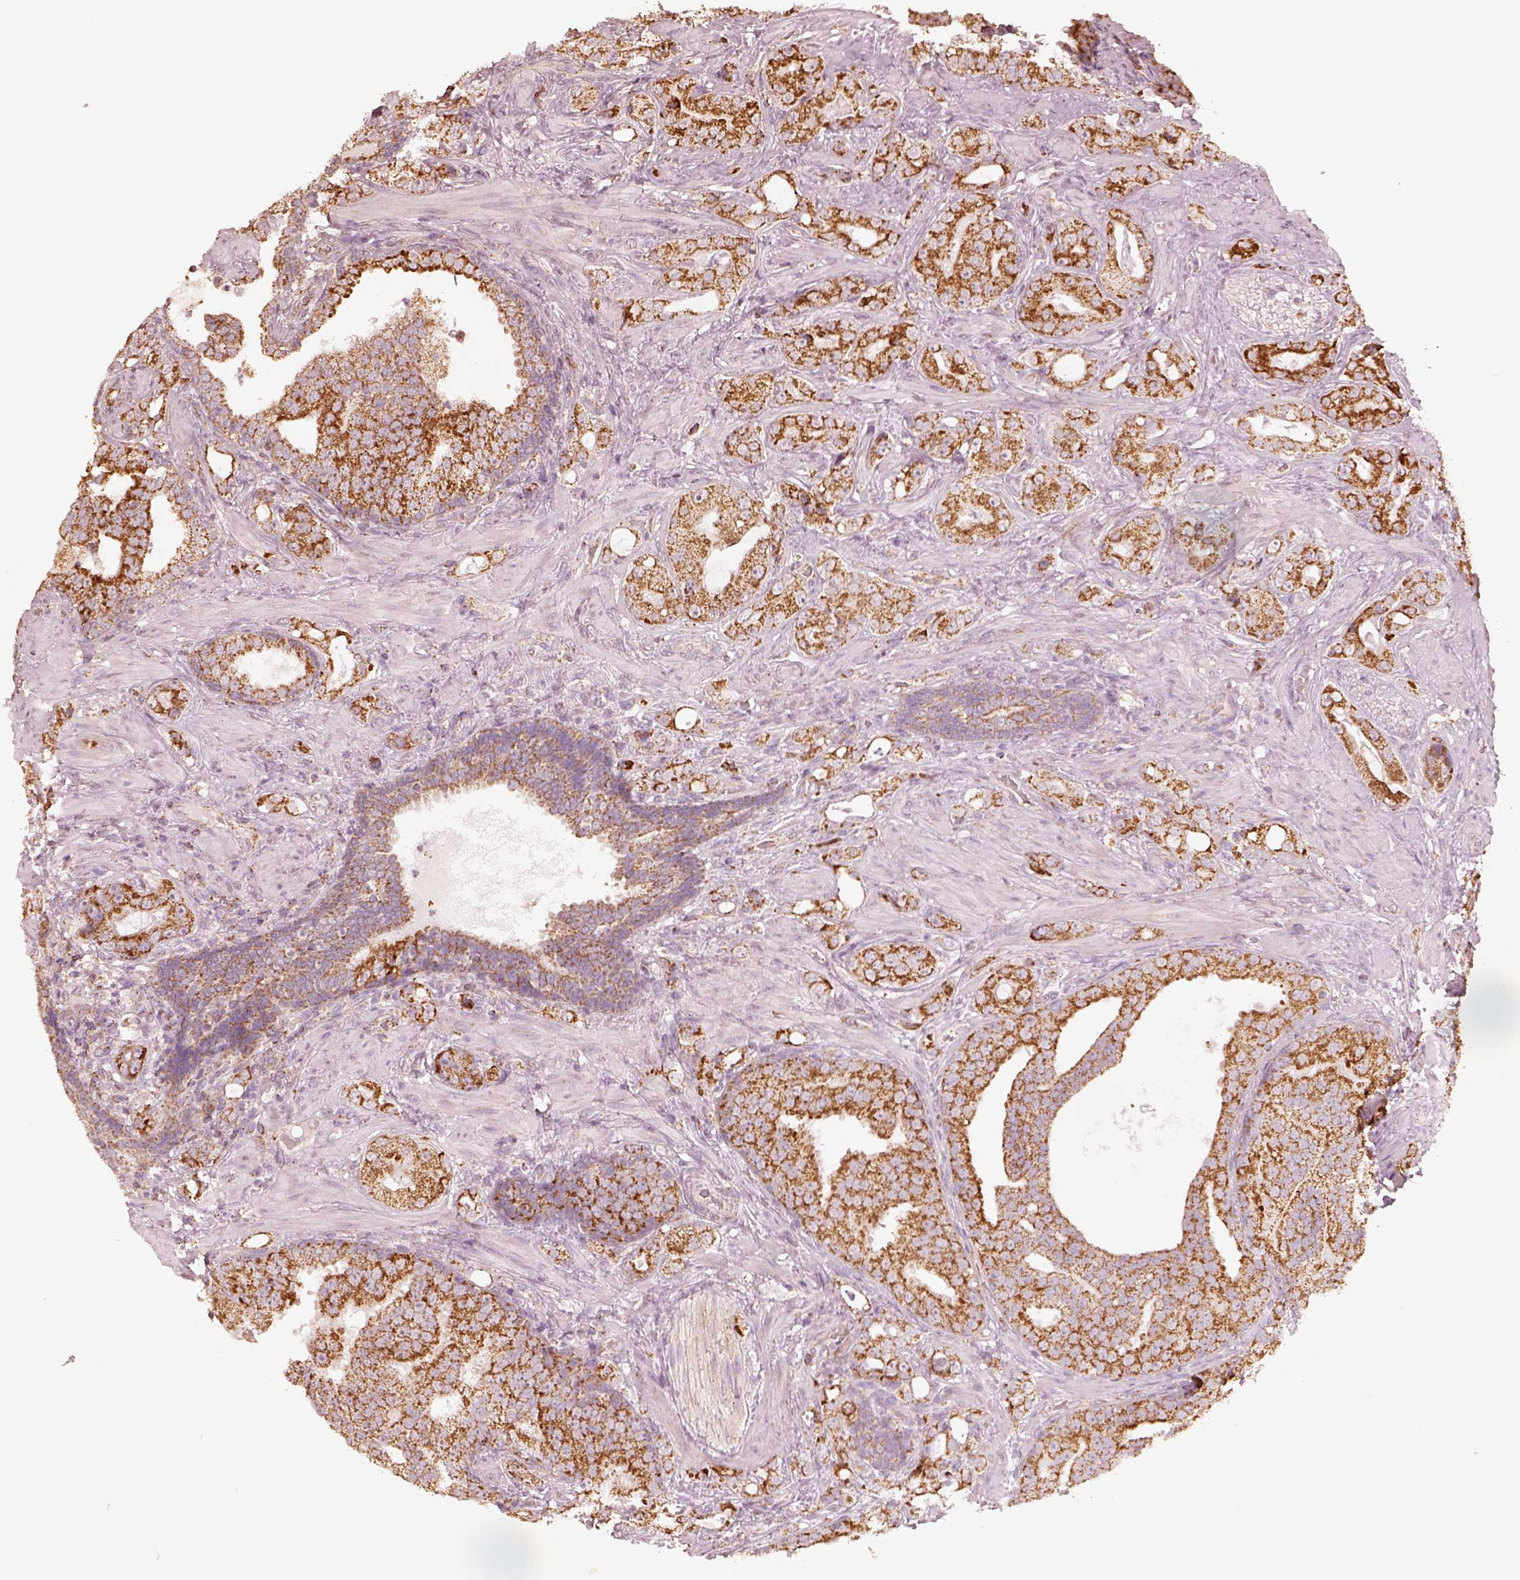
{"staining": {"intensity": "strong", "quantity": ">75%", "location": "cytoplasmic/membranous"}, "tissue": "prostate cancer", "cell_type": "Tumor cells", "image_type": "cancer", "snomed": [{"axis": "morphology", "description": "Adenocarcinoma, NOS"}, {"axis": "topography", "description": "Prostate"}], "caption": "Immunohistochemistry of adenocarcinoma (prostate) displays high levels of strong cytoplasmic/membranous expression in approximately >75% of tumor cells. The staining was performed using DAB (3,3'-diaminobenzidine) to visualize the protein expression in brown, while the nuclei were stained in blue with hematoxylin (Magnification: 20x).", "gene": "ENTPD6", "patient": {"sex": "male", "age": 57}}